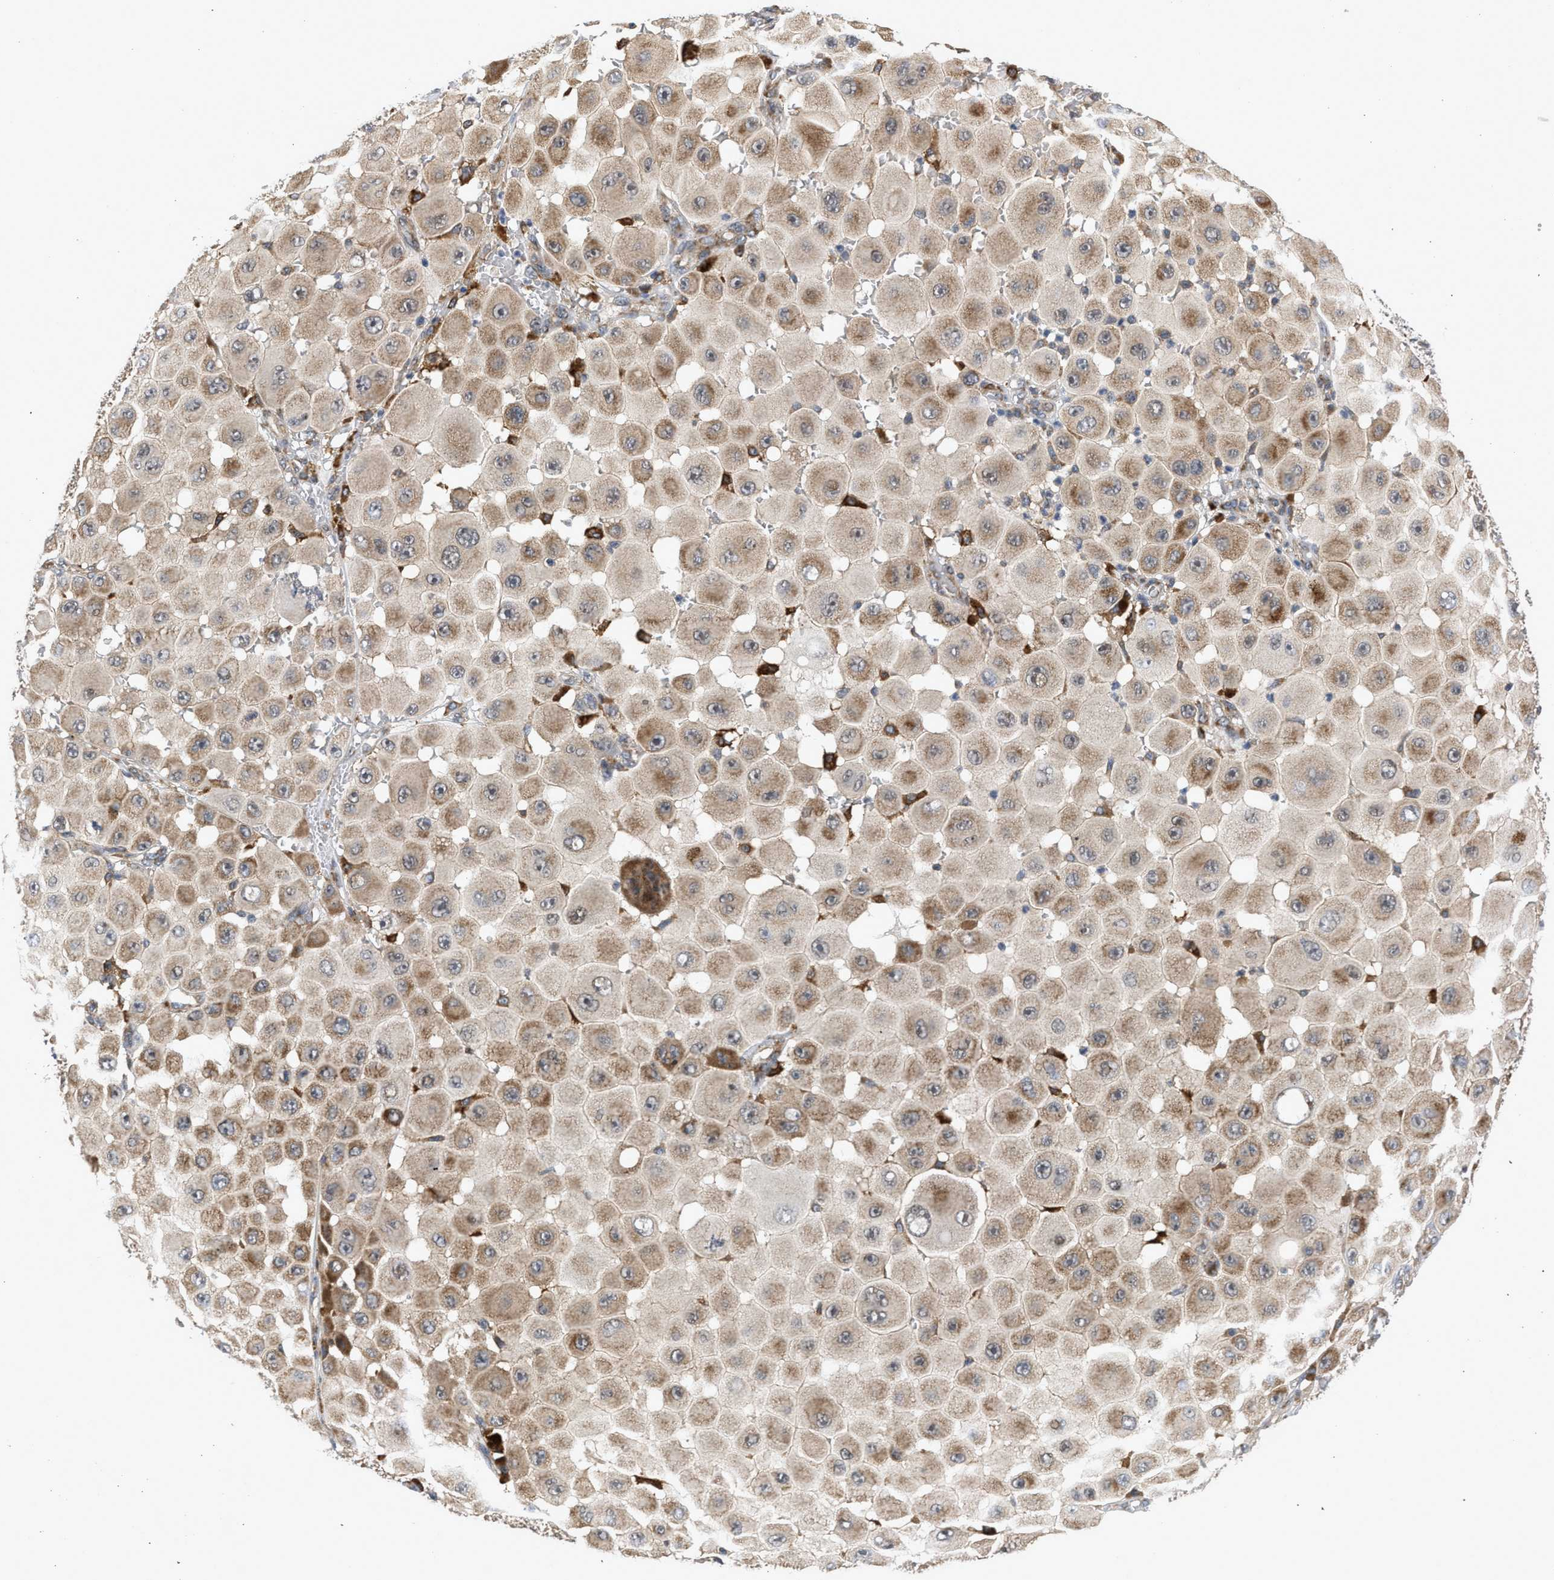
{"staining": {"intensity": "moderate", "quantity": ">75%", "location": "cytoplasmic/membranous"}, "tissue": "melanoma", "cell_type": "Tumor cells", "image_type": "cancer", "snomed": [{"axis": "morphology", "description": "Malignant melanoma, NOS"}, {"axis": "topography", "description": "Skin"}], "caption": "A medium amount of moderate cytoplasmic/membranous positivity is appreciated in approximately >75% of tumor cells in malignant melanoma tissue.", "gene": "POLG2", "patient": {"sex": "female", "age": 81}}